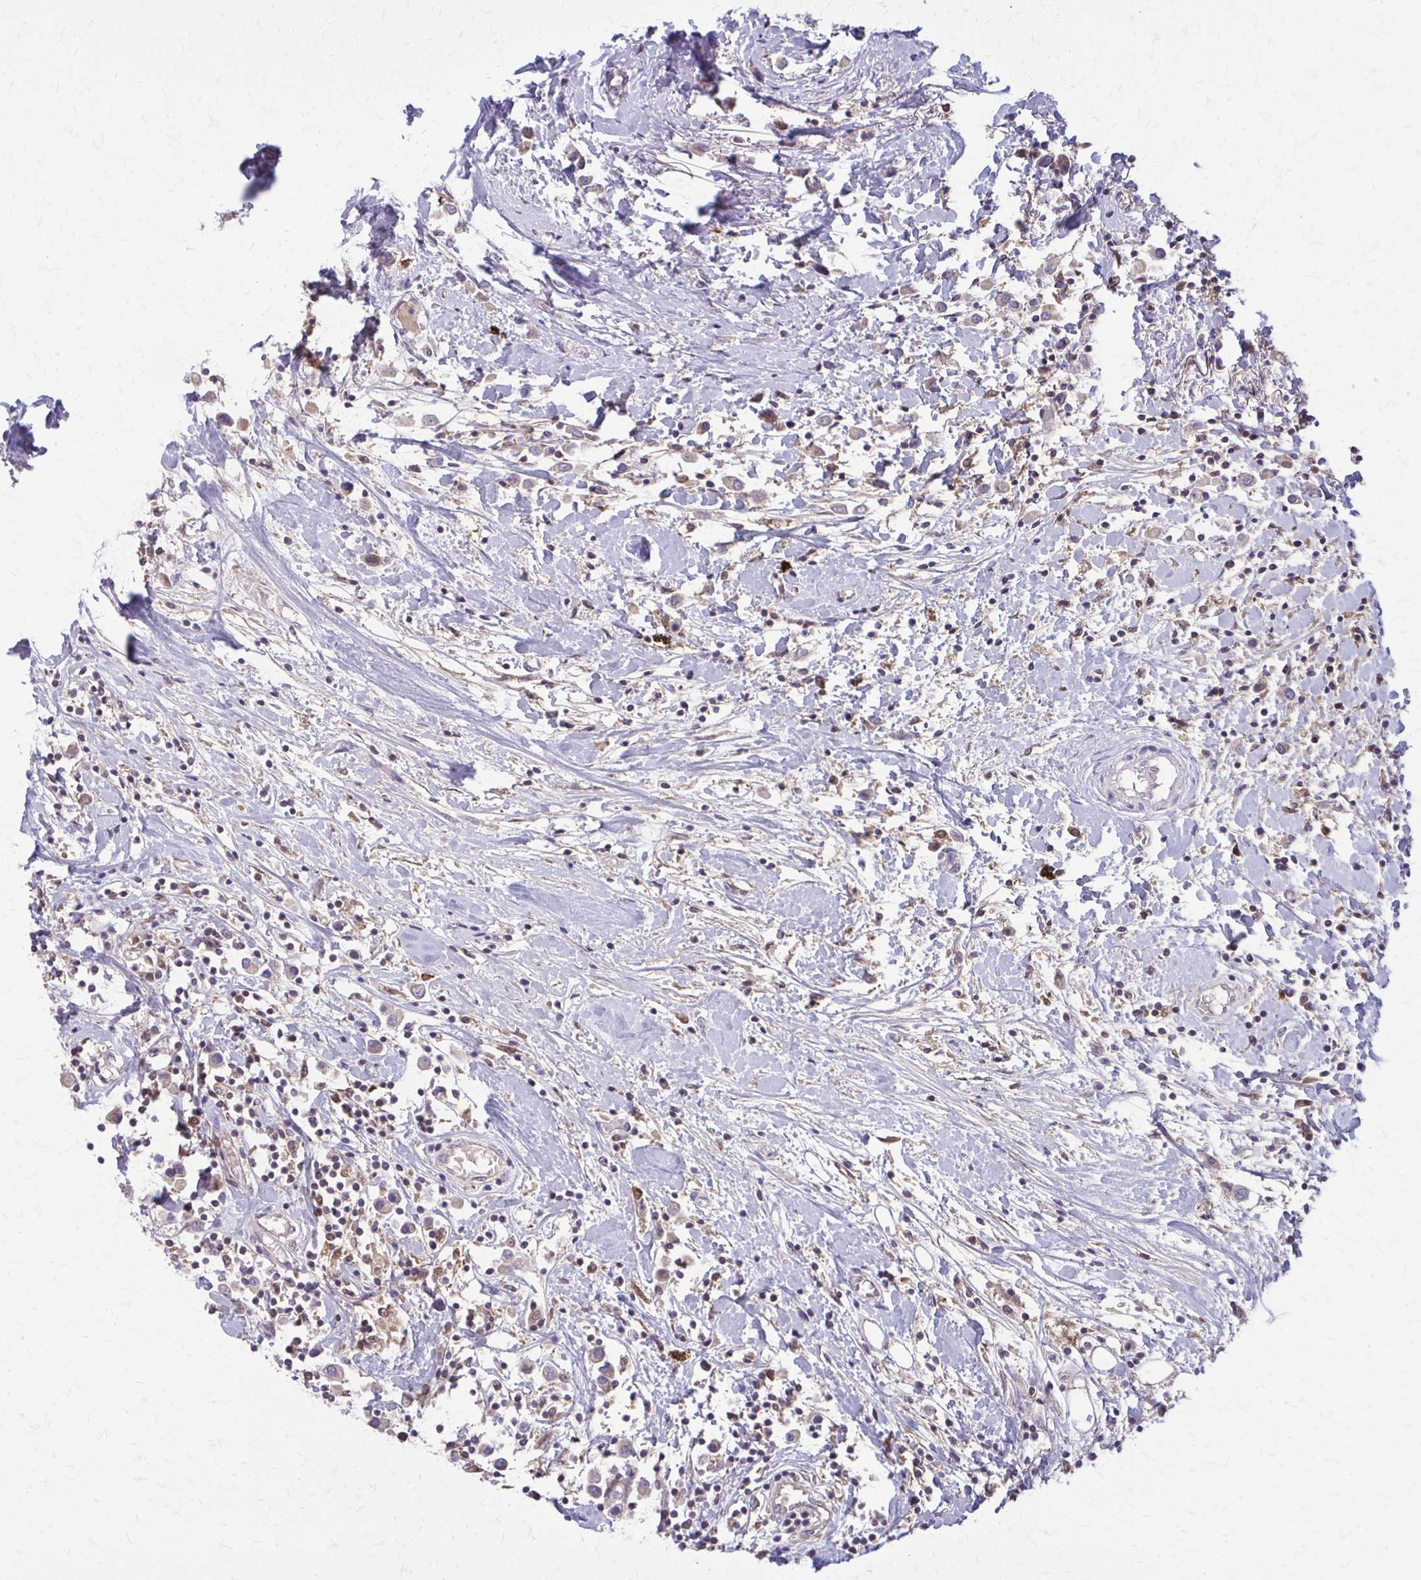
{"staining": {"intensity": "weak", "quantity": "25%-75%", "location": "cytoplasmic/membranous"}, "tissue": "breast cancer", "cell_type": "Tumor cells", "image_type": "cancer", "snomed": [{"axis": "morphology", "description": "Duct carcinoma"}, {"axis": "topography", "description": "Breast"}], "caption": "This image exhibits immunohistochemistry (IHC) staining of breast invasive ductal carcinoma, with low weak cytoplasmic/membranous staining in about 25%-75% of tumor cells.", "gene": "NRBF2", "patient": {"sex": "female", "age": 61}}